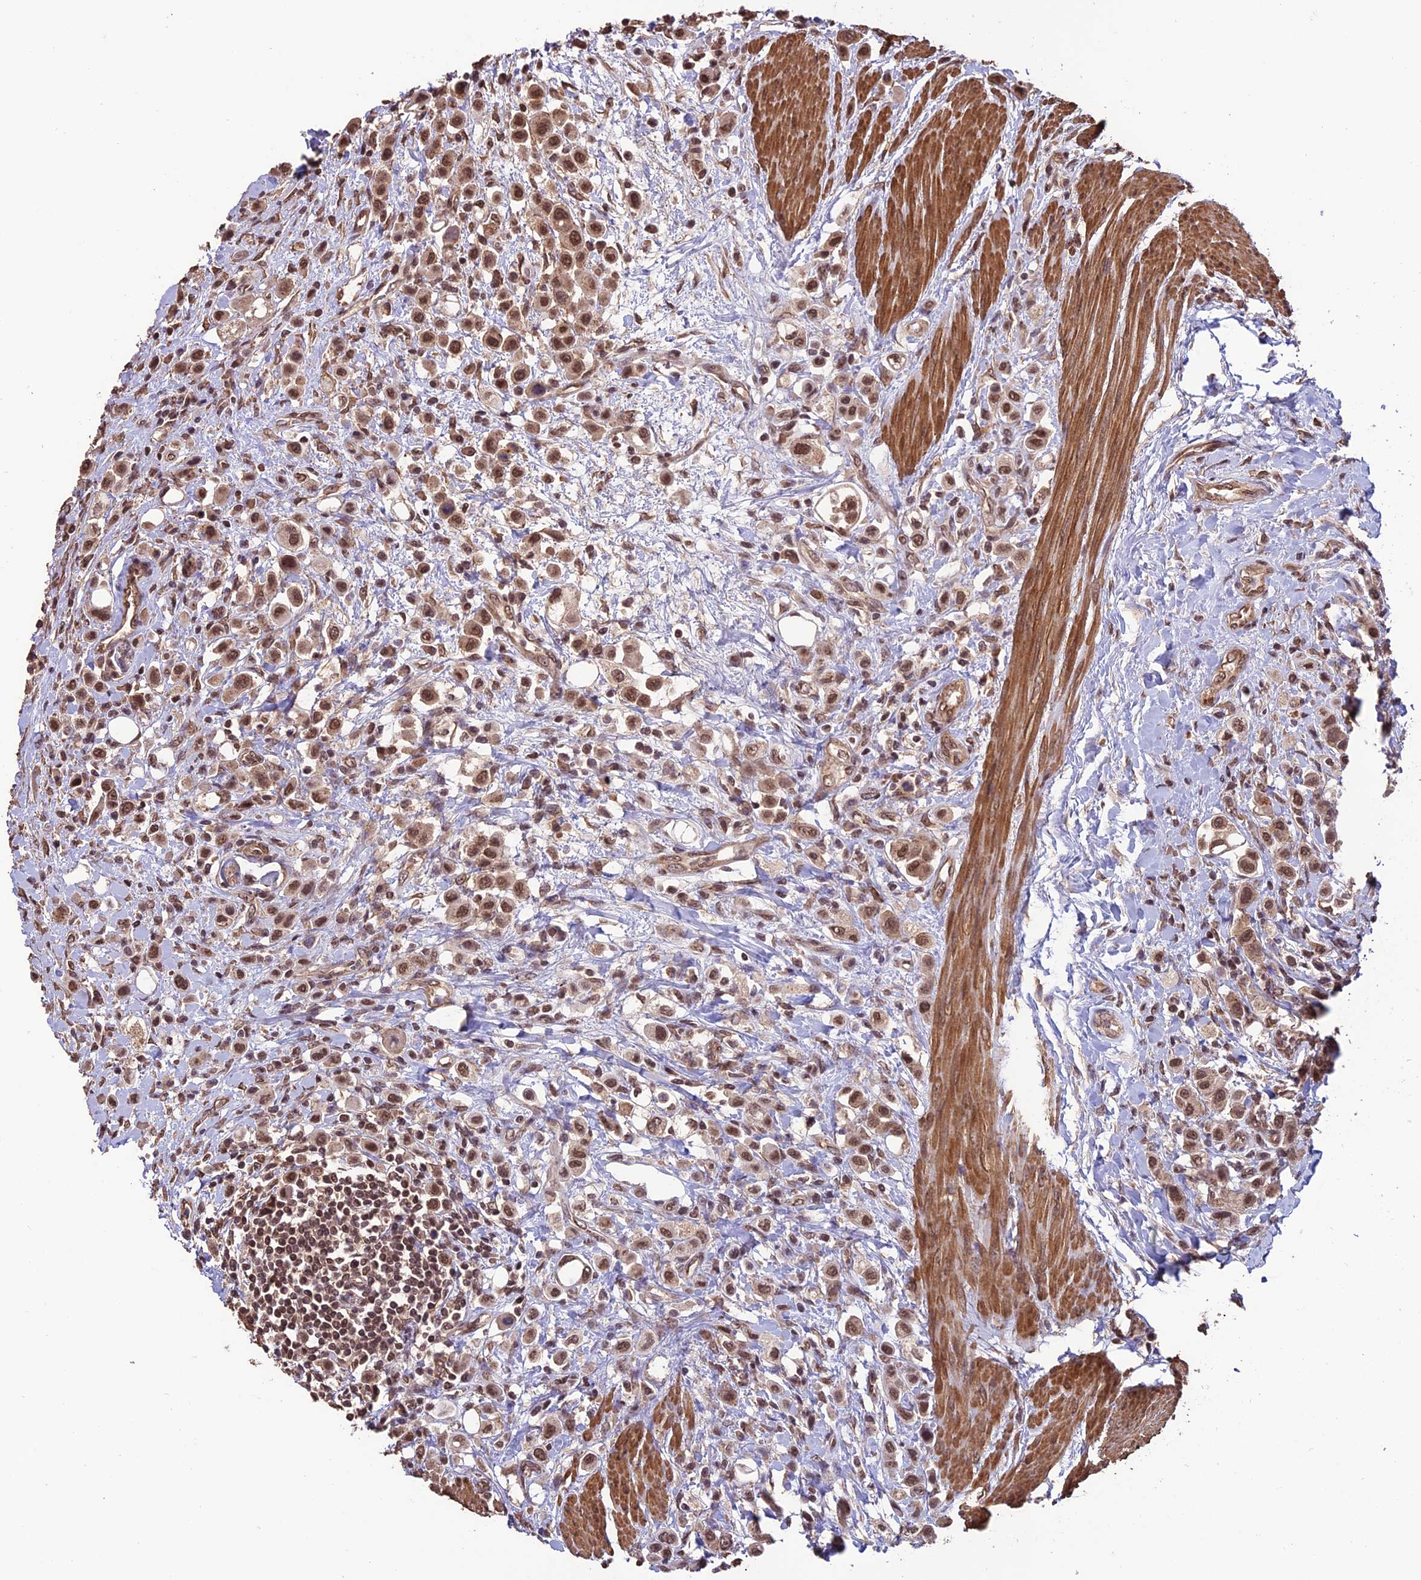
{"staining": {"intensity": "moderate", "quantity": ">75%", "location": "nuclear"}, "tissue": "urothelial cancer", "cell_type": "Tumor cells", "image_type": "cancer", "snomed": [{"axis": "morphology", "description": "Urothelial carcinoma, High grade"}, {"axis": "topography", "description": "Urinary bladder"}], "caption": "Tumor cells reveal moderate nuclear positivity in about >75% of cells in urothelial carcinoma (high-grade). (DAB IHC with brightfield microscopy, high magnification).", "gene": "CABIN1", "patient": {"sex": "male", "age": 50}}